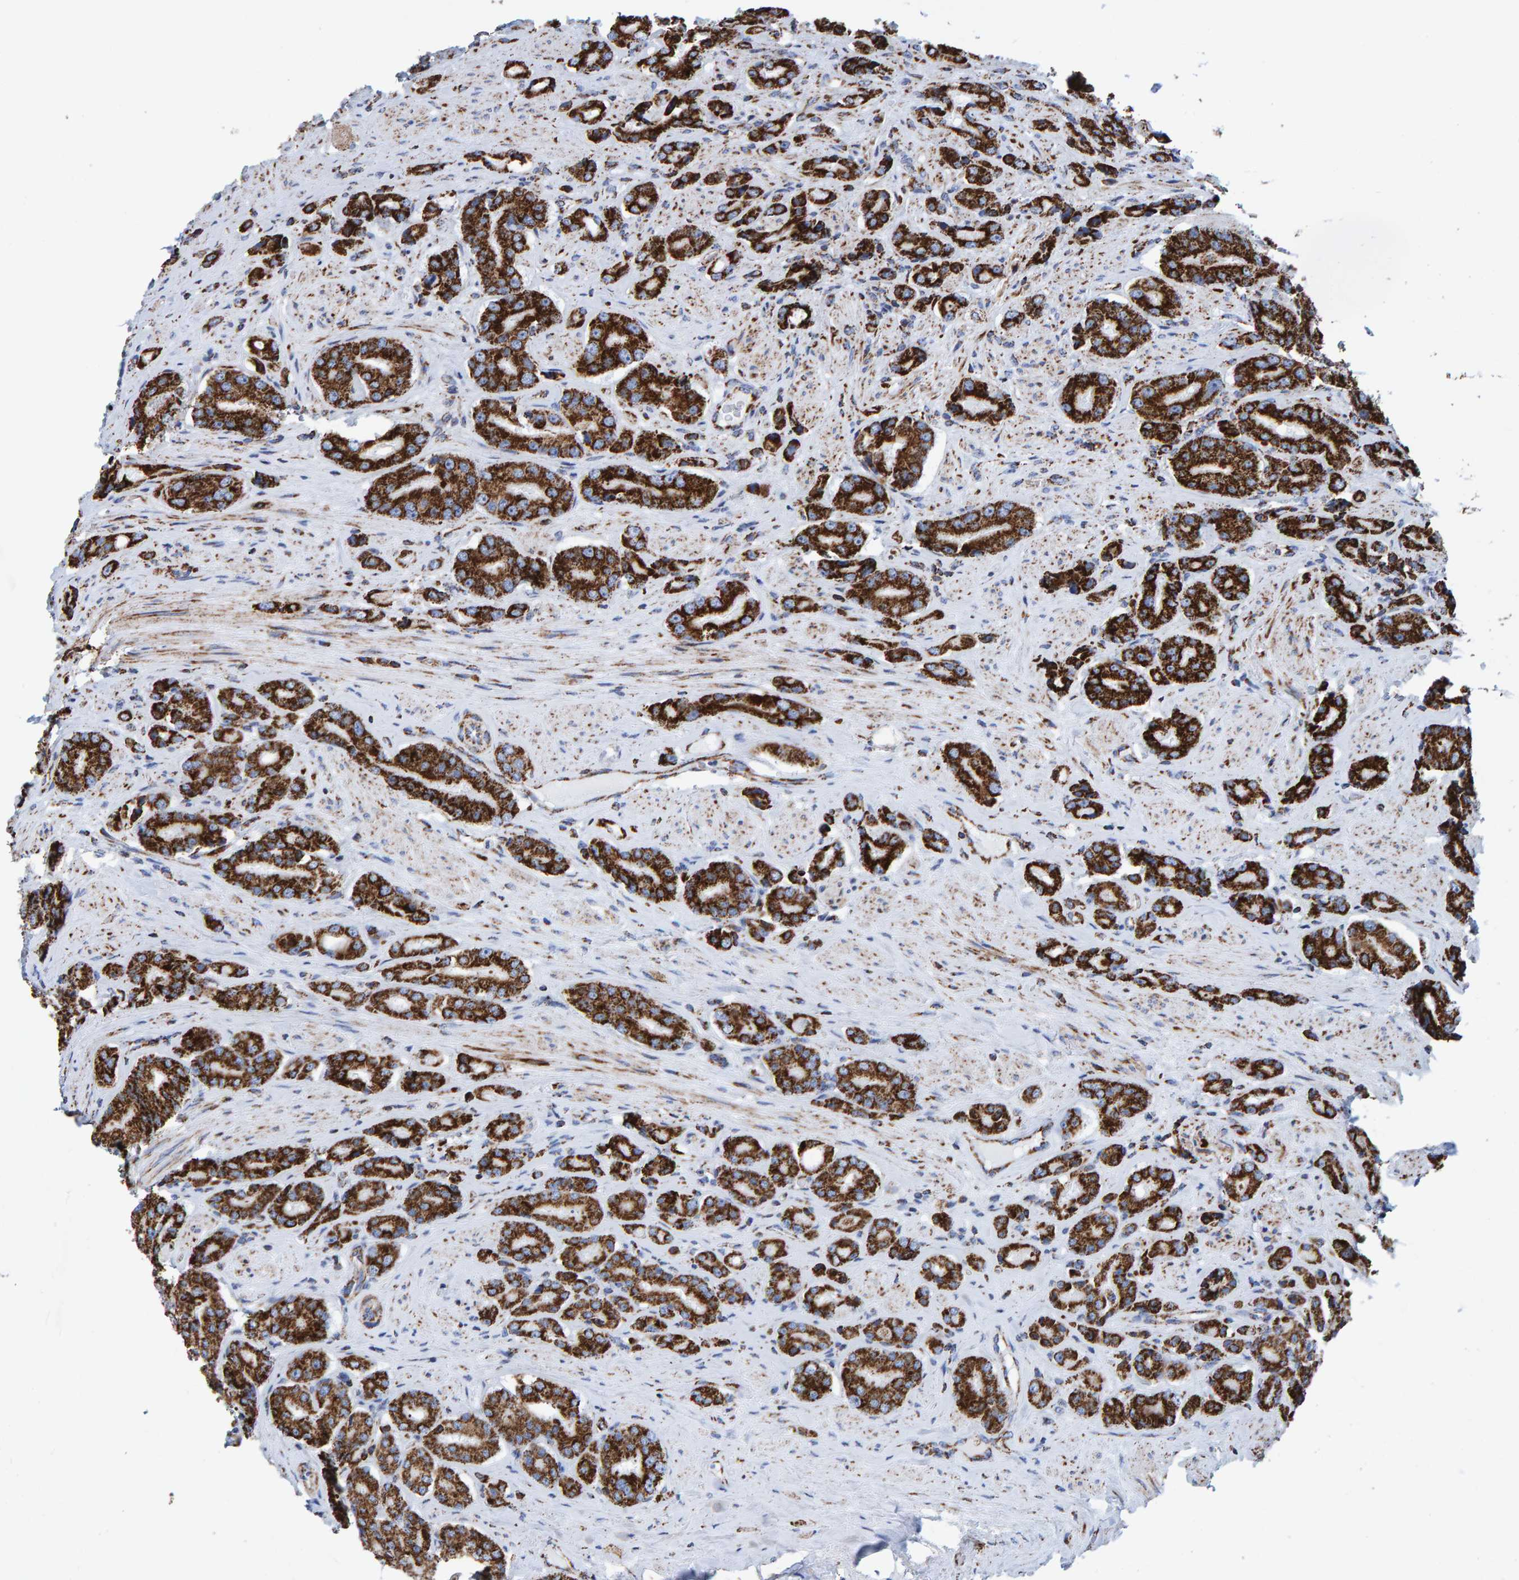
{"staining": {"intensity": "strong", "quantity": ">75%", "location": "cytoplasmic/membranous"}, "tissue": "prostate cancer", "cell_type": "Tumor cells", "image_type": "cancer", "snomed": [{"axis": "morphology", "description": "Adenocarcinoma, High grade"}, {"axis": "topography", "description": "Prostate"}], "caption": "Immunohistochemistry (IHC) of high-grade adenocarcinoma (prostate) displays high levels of strong cytoplasmic/membranous positivity in approximately >75% of tumor cells. (Brightfield microscopy of DAB IHC at high magnification).", "gene": "ENSG00000262660", "patient": {"sex": "male", "age": 71}}